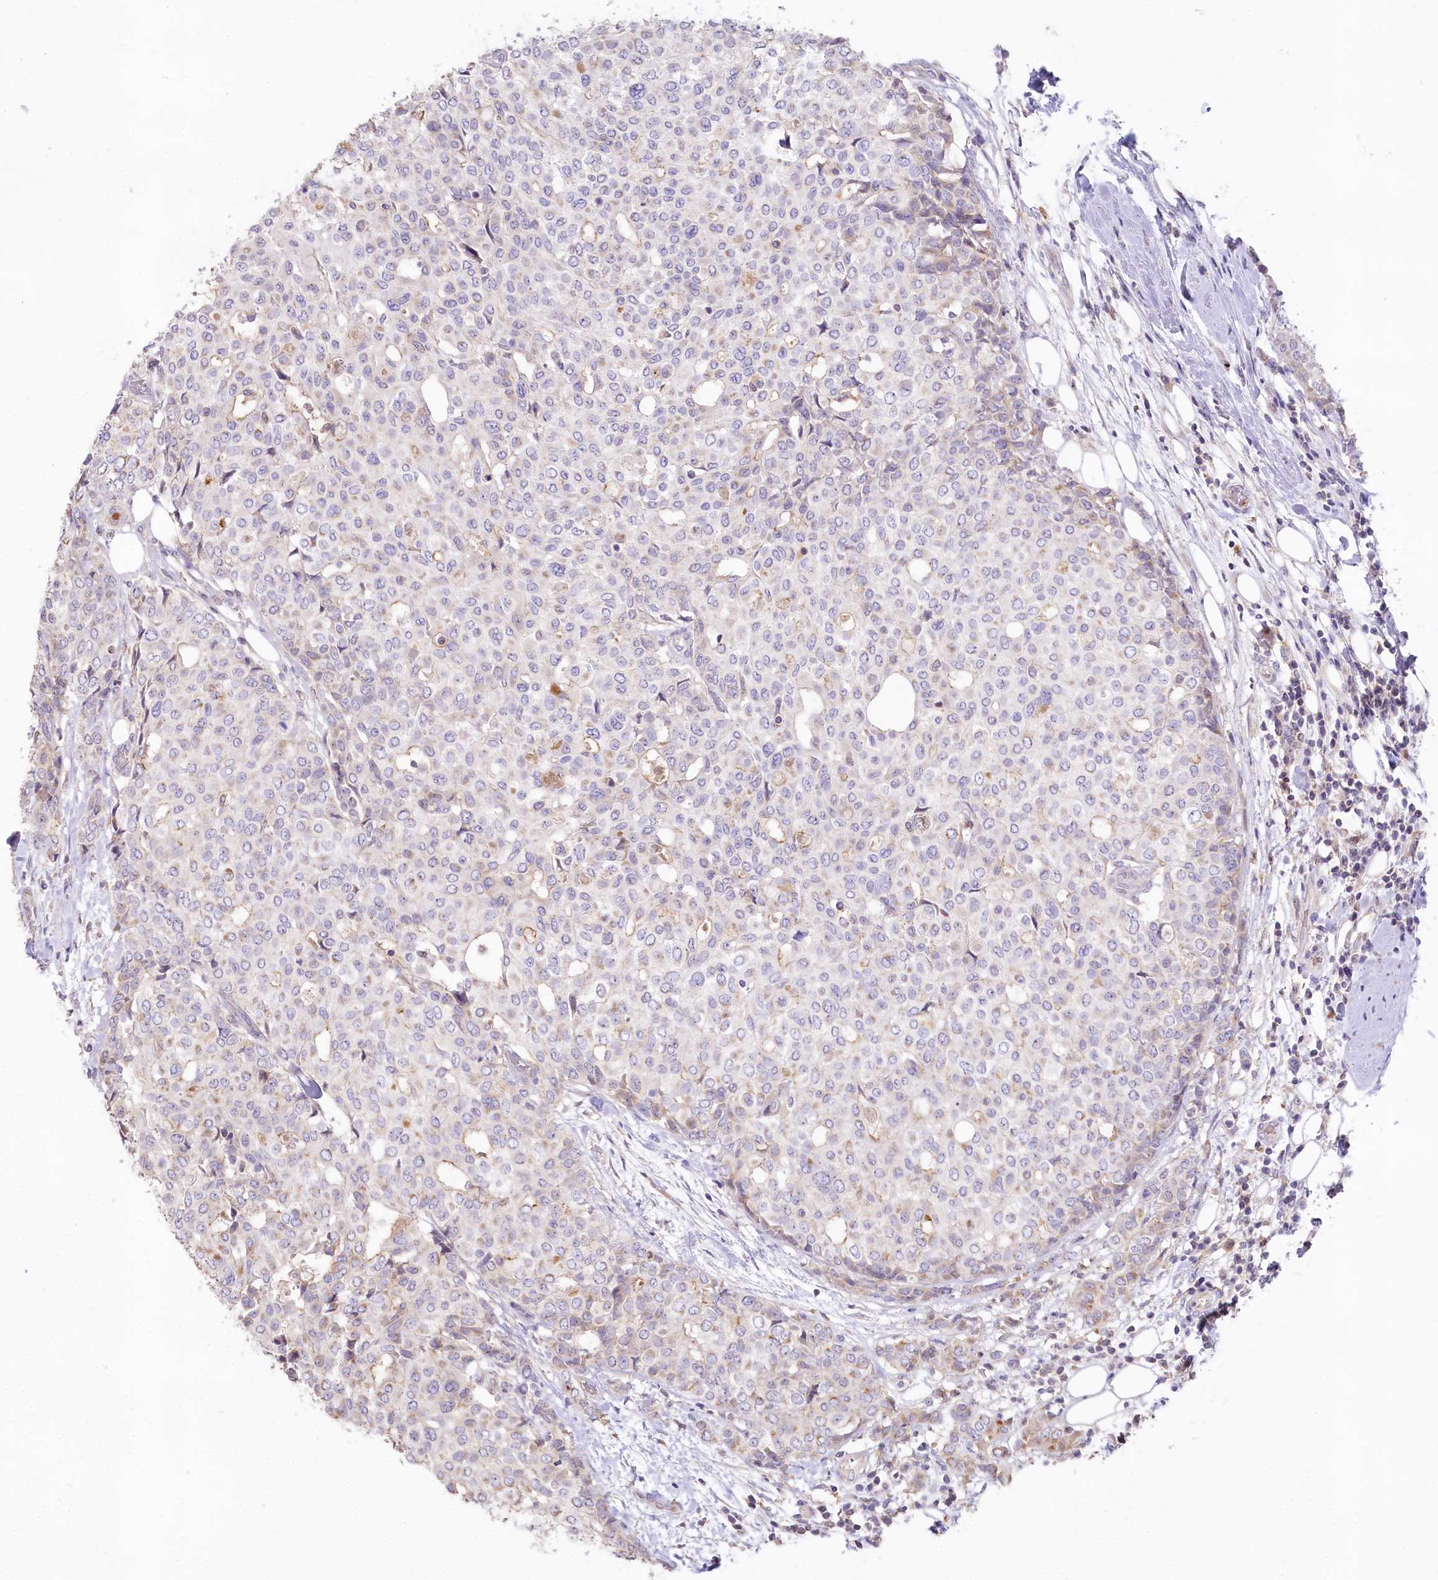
{"staining": {"intensity": "negative", "quantity": "none", "location": "none"}, "tissue": "breast cancer", "cell_type": "Tumor cells", "image_type": "cancer", "snomed": [{"axis": "morphology", "description": "Lobular carcinoma"}, {"axis": "topography", "description": "Breast"}], "caption": "This is an IHC histopathology image of breast lobular carcinoma. There is no staining in tumor cells.", "gene": "SLC6A11", "patient": {"sex": "female", "age": 51}}